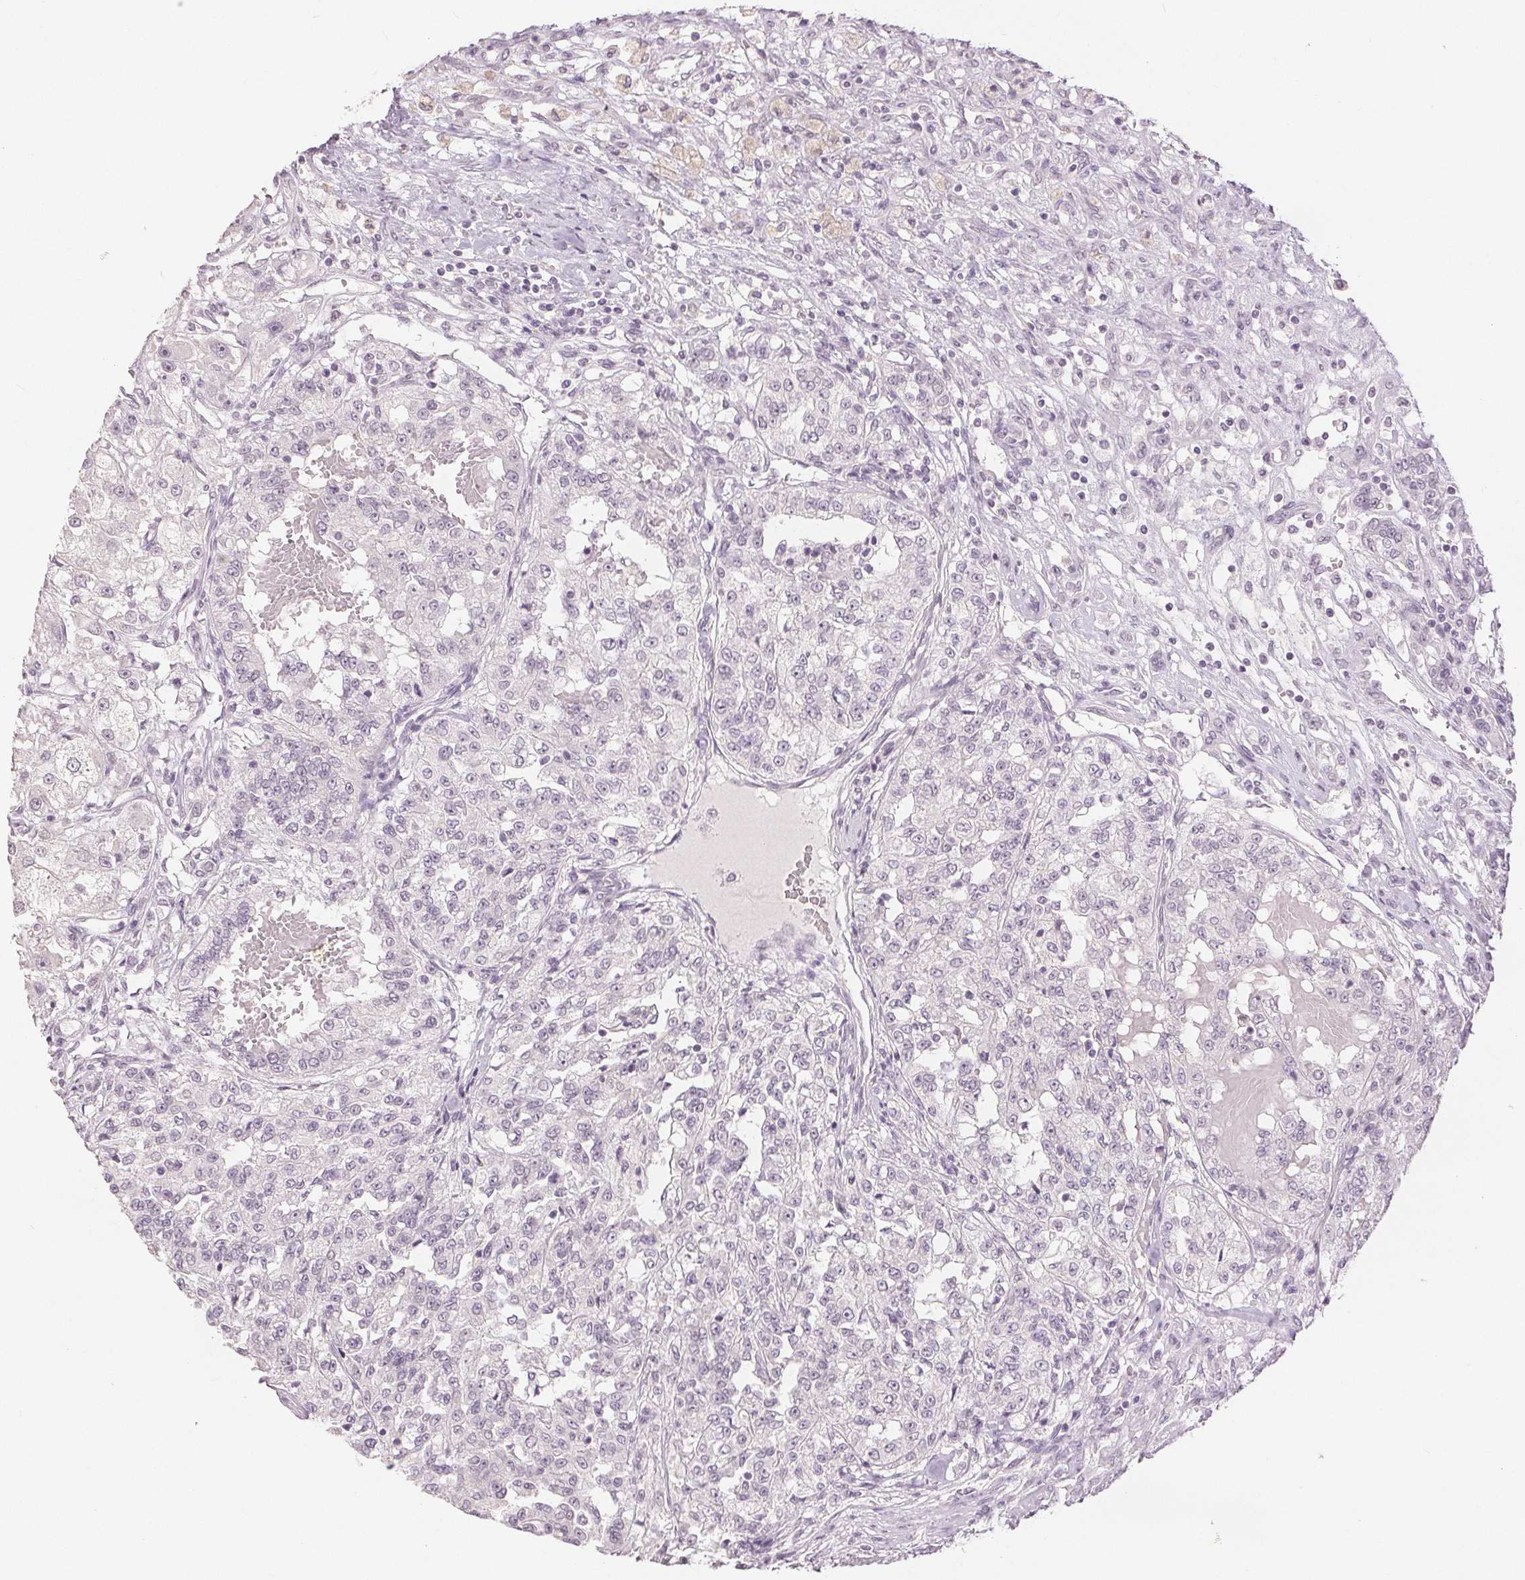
{"staining": {"intensity": "negative", "quantity": "none", "location": "none"}, "tissue": "renal cancer", "cell_type": "Tumor cells", "image_type": "cancer", "snomed": [{"axis": "morphology", "description": "Adenocarcinoma, NOS"}, {"axis": "topography", "description": "Kidney"}], "caption": "Micrograph shows no significant protein staining in tumor cells of renal cancer (adenocarcinoma). (Stains: DAB immunohistochemistry with hematoxylin counter stain, Microscopy: brightfield microscopy at high magnification).", "gene": "SLC27A5", "patient": {"sex": "female", "age": 63}}